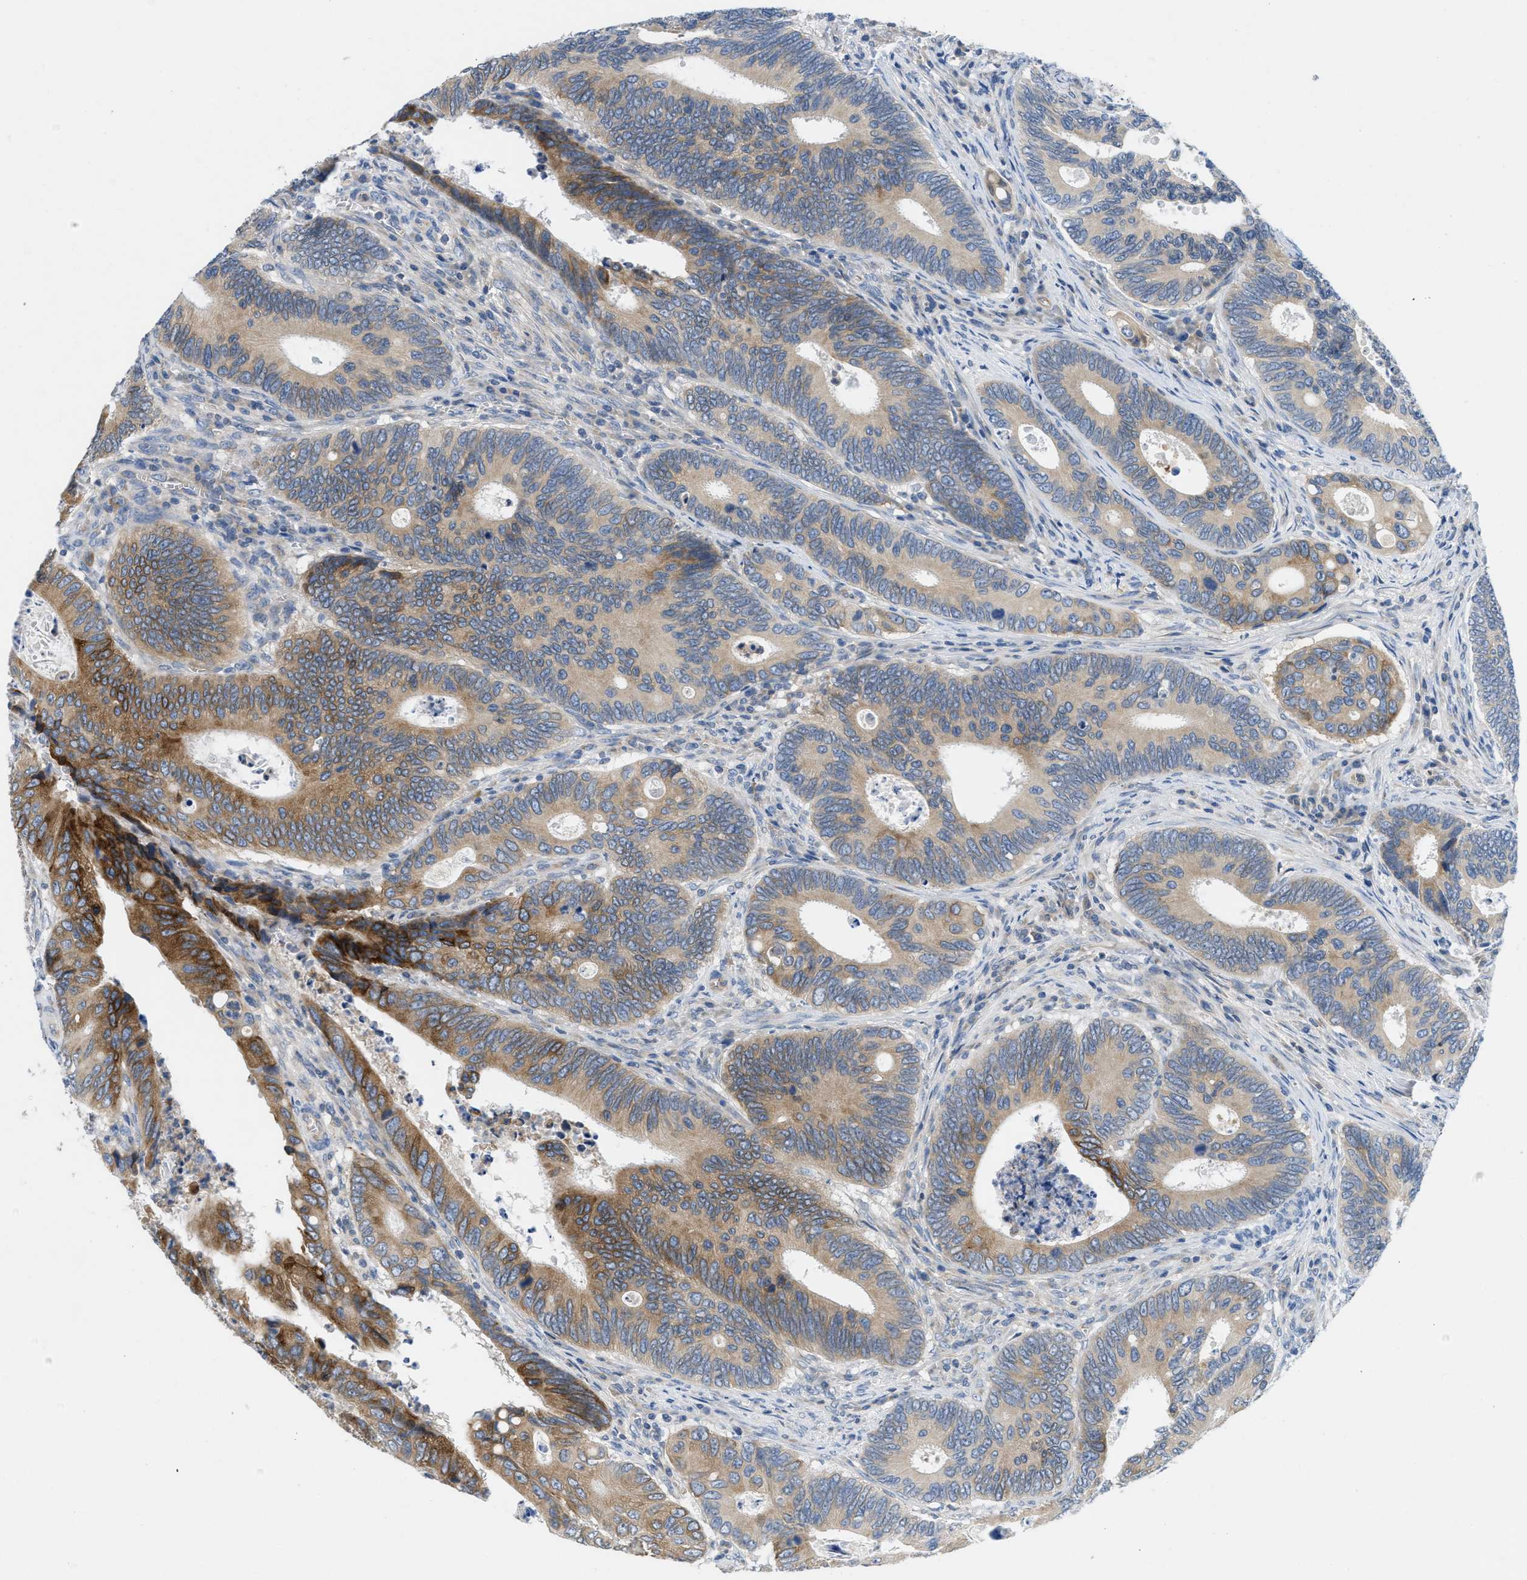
{"staining": {"intensity": "moderate", "quantity": "25%-75%", "location": "cytoplasmic/membranous"}, "tissue": "colorectal cancer", "cell_type": "Tumor cells", "image_type": "cancer", "snomed": [{"axis": "morphology", "description": "Inflammation, NOS"}, {"axis": "morphology", "description": "Adenocarcinoma, NOS"}, {"axis": "topography", "description": "Colon"}], "caption": "Protein positivity by immunohistochemistry displays moderate cytoplasmic/membranous expression in about 25%-75% of tumor cells in colorectal cancer (adenocarcinoma).", "gene": "PGR", "patient": {"sex": "male", "age": 72}}